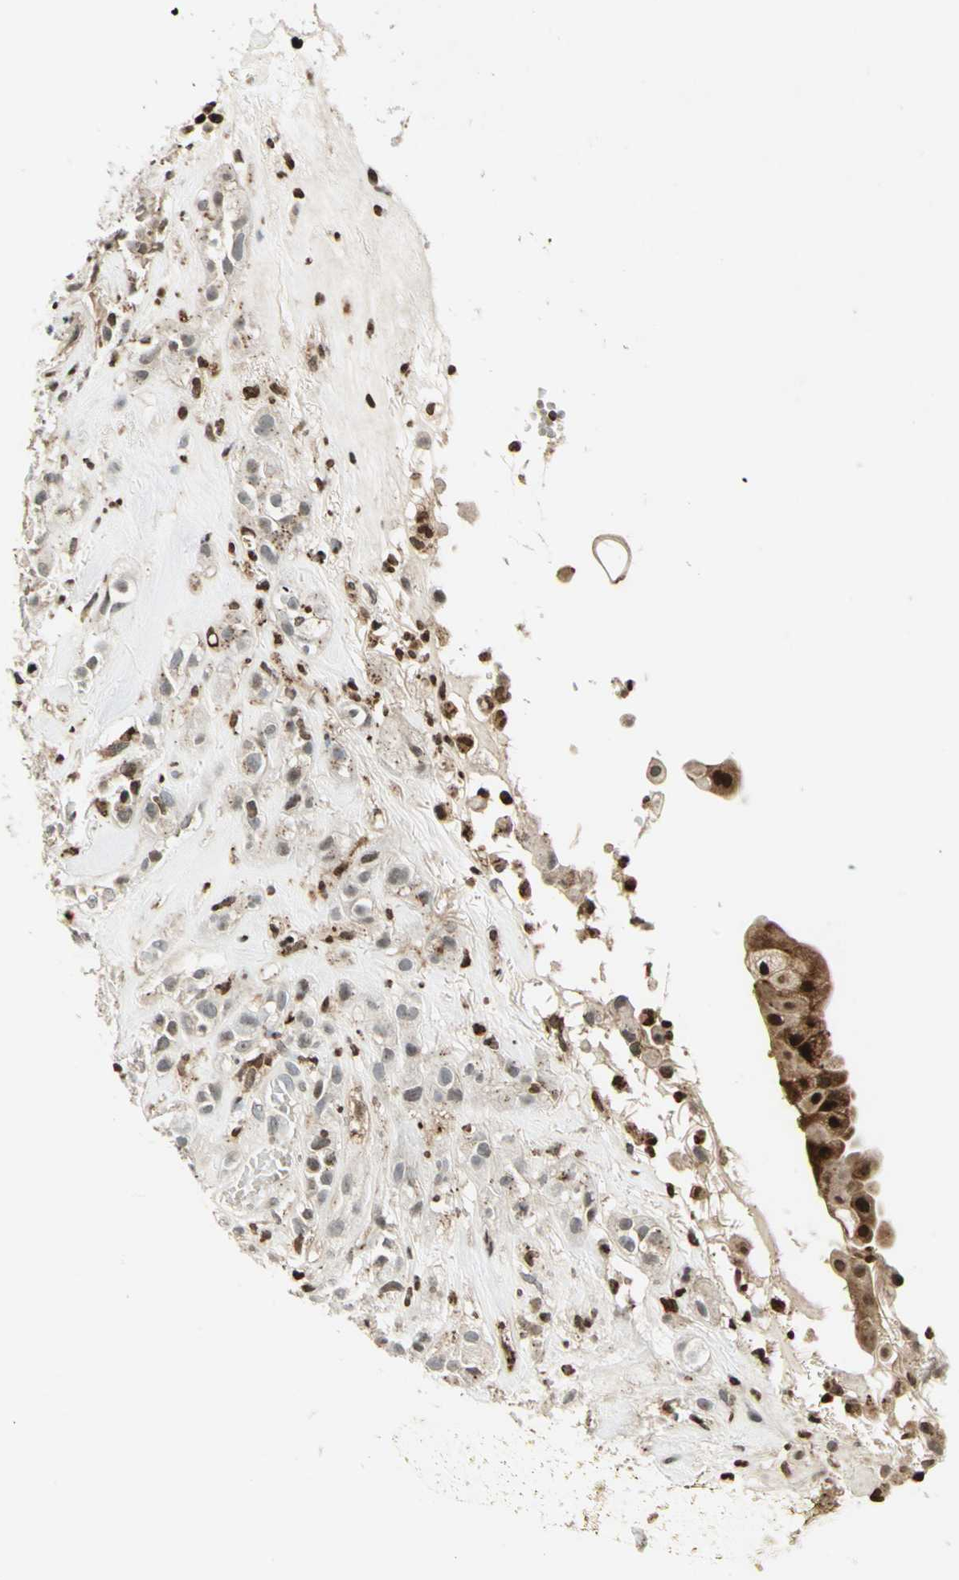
{"staining": {"intensity": "weak", "quantity": ">75%", "location": "cytoplasmic/membranous,nuclear"}, "tissue": "head and neck cancer", "cell_type": "Tumor cells", "image_type": "cancer", "snomed": [{"axis": "morphology", "description": "Squamous cell carcinoma, NOS"}, {"axis": "topography", "description": "Head-Neck"}], "caption": "Brown immunohistochemical staining in human head and neck cancer demonstrates weak cytoplasmic/membranous and nuclear staining in approximately >75% of tumor cells.", "gene": "LGALS3", "patient": {"sex": "male", "age": 62}}